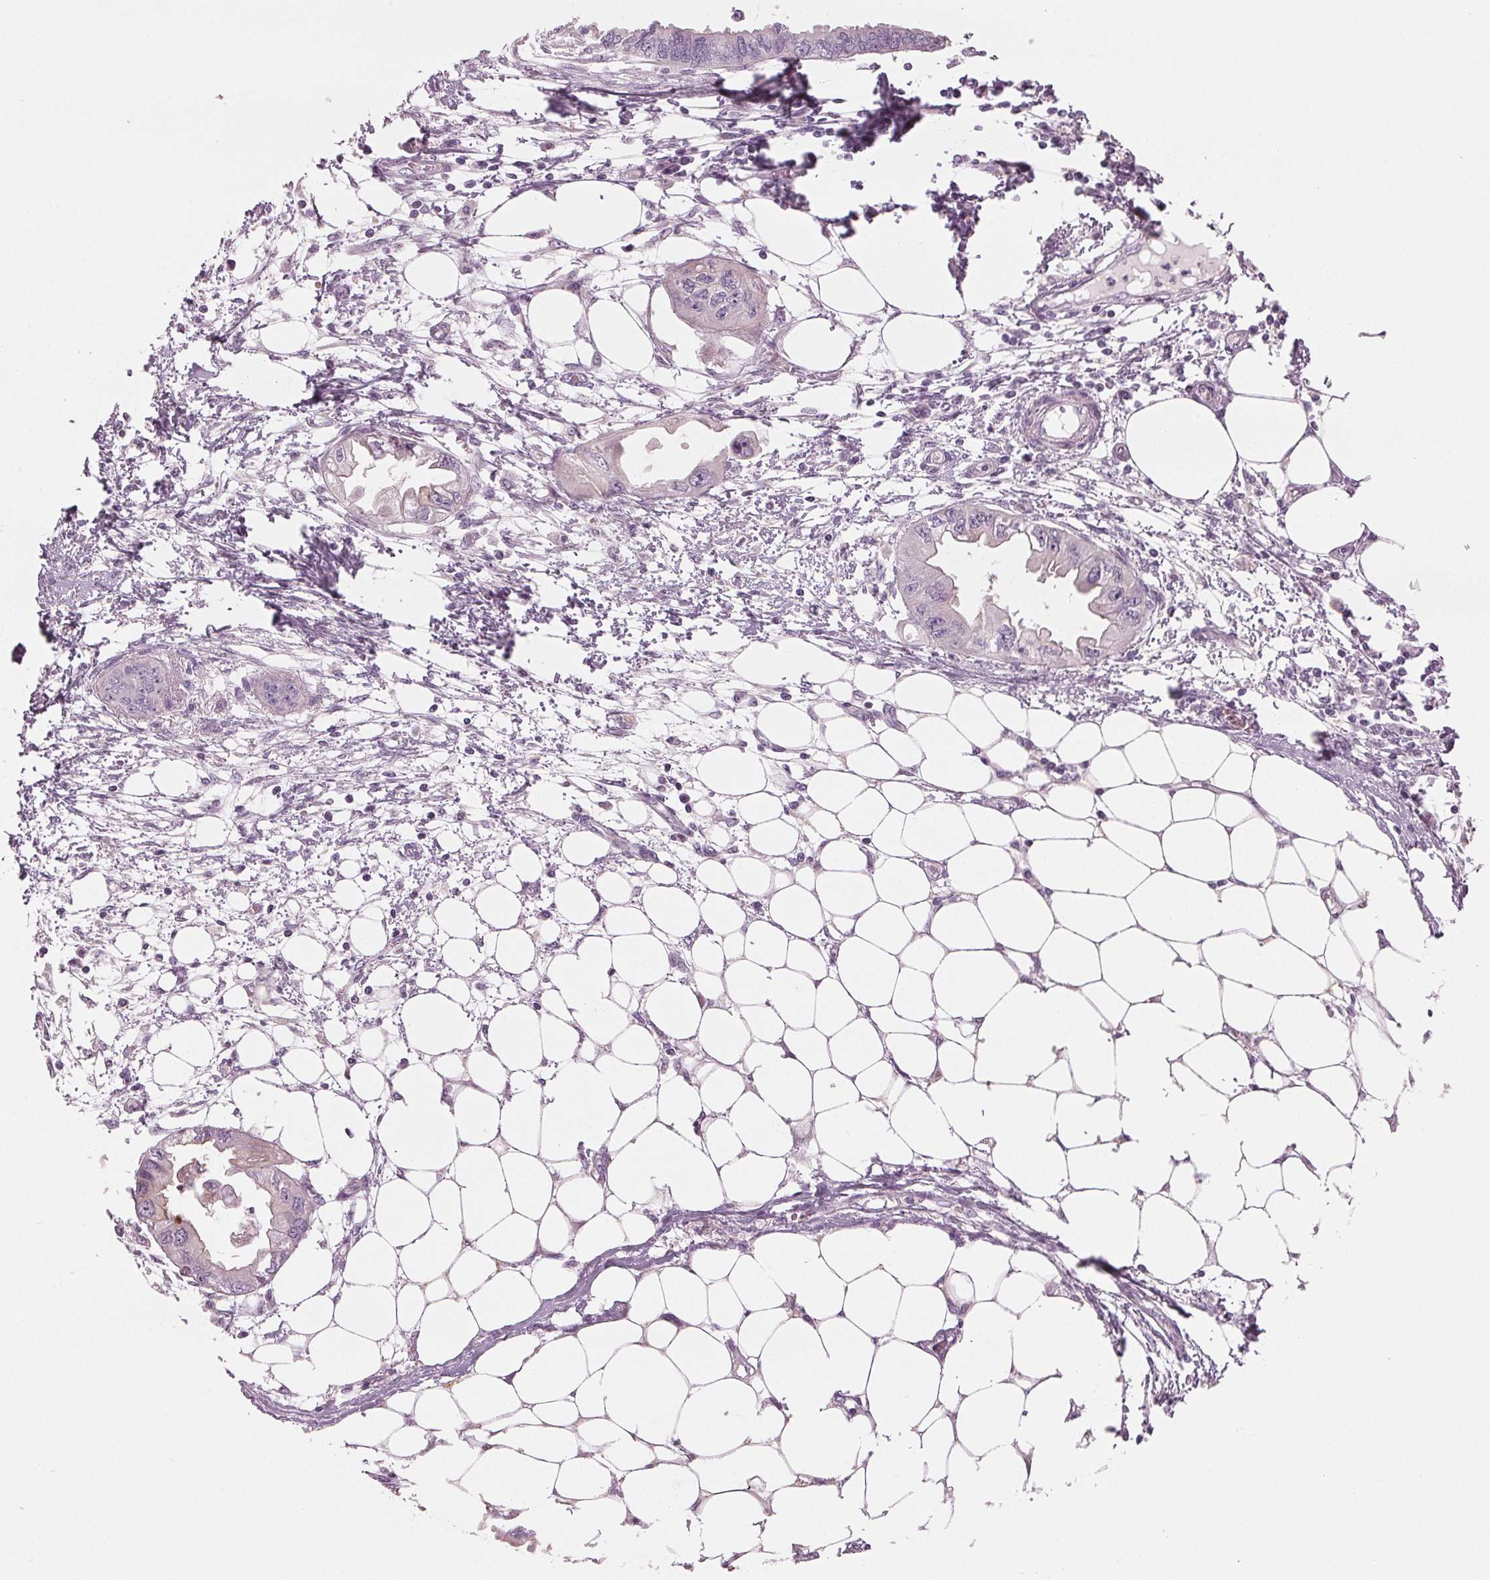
{"staining": {"intensity": "negative", "quantity": "none", "location": "none"}, "tissue": "endometrial cancer", "cell_type": "Tumor cells", "image_type": "cancer", "snomed": [{"axis": "morphology", "description": "Adenocarcinoma, NOS"}, {"axis": "morphology", "description": "Adenocarcinoma, metastatic, NOS"}, {"axis": "topography", "description": "Adipose tissue"}, {"axis": "topography", "description": "Endometrium"}], "caption": "There is no significant positivity in tumor cells of endometrial metastatic adenocarcinoma.", "gene": "PRAP1", "patient": {"sex": "female", "age": 67}}